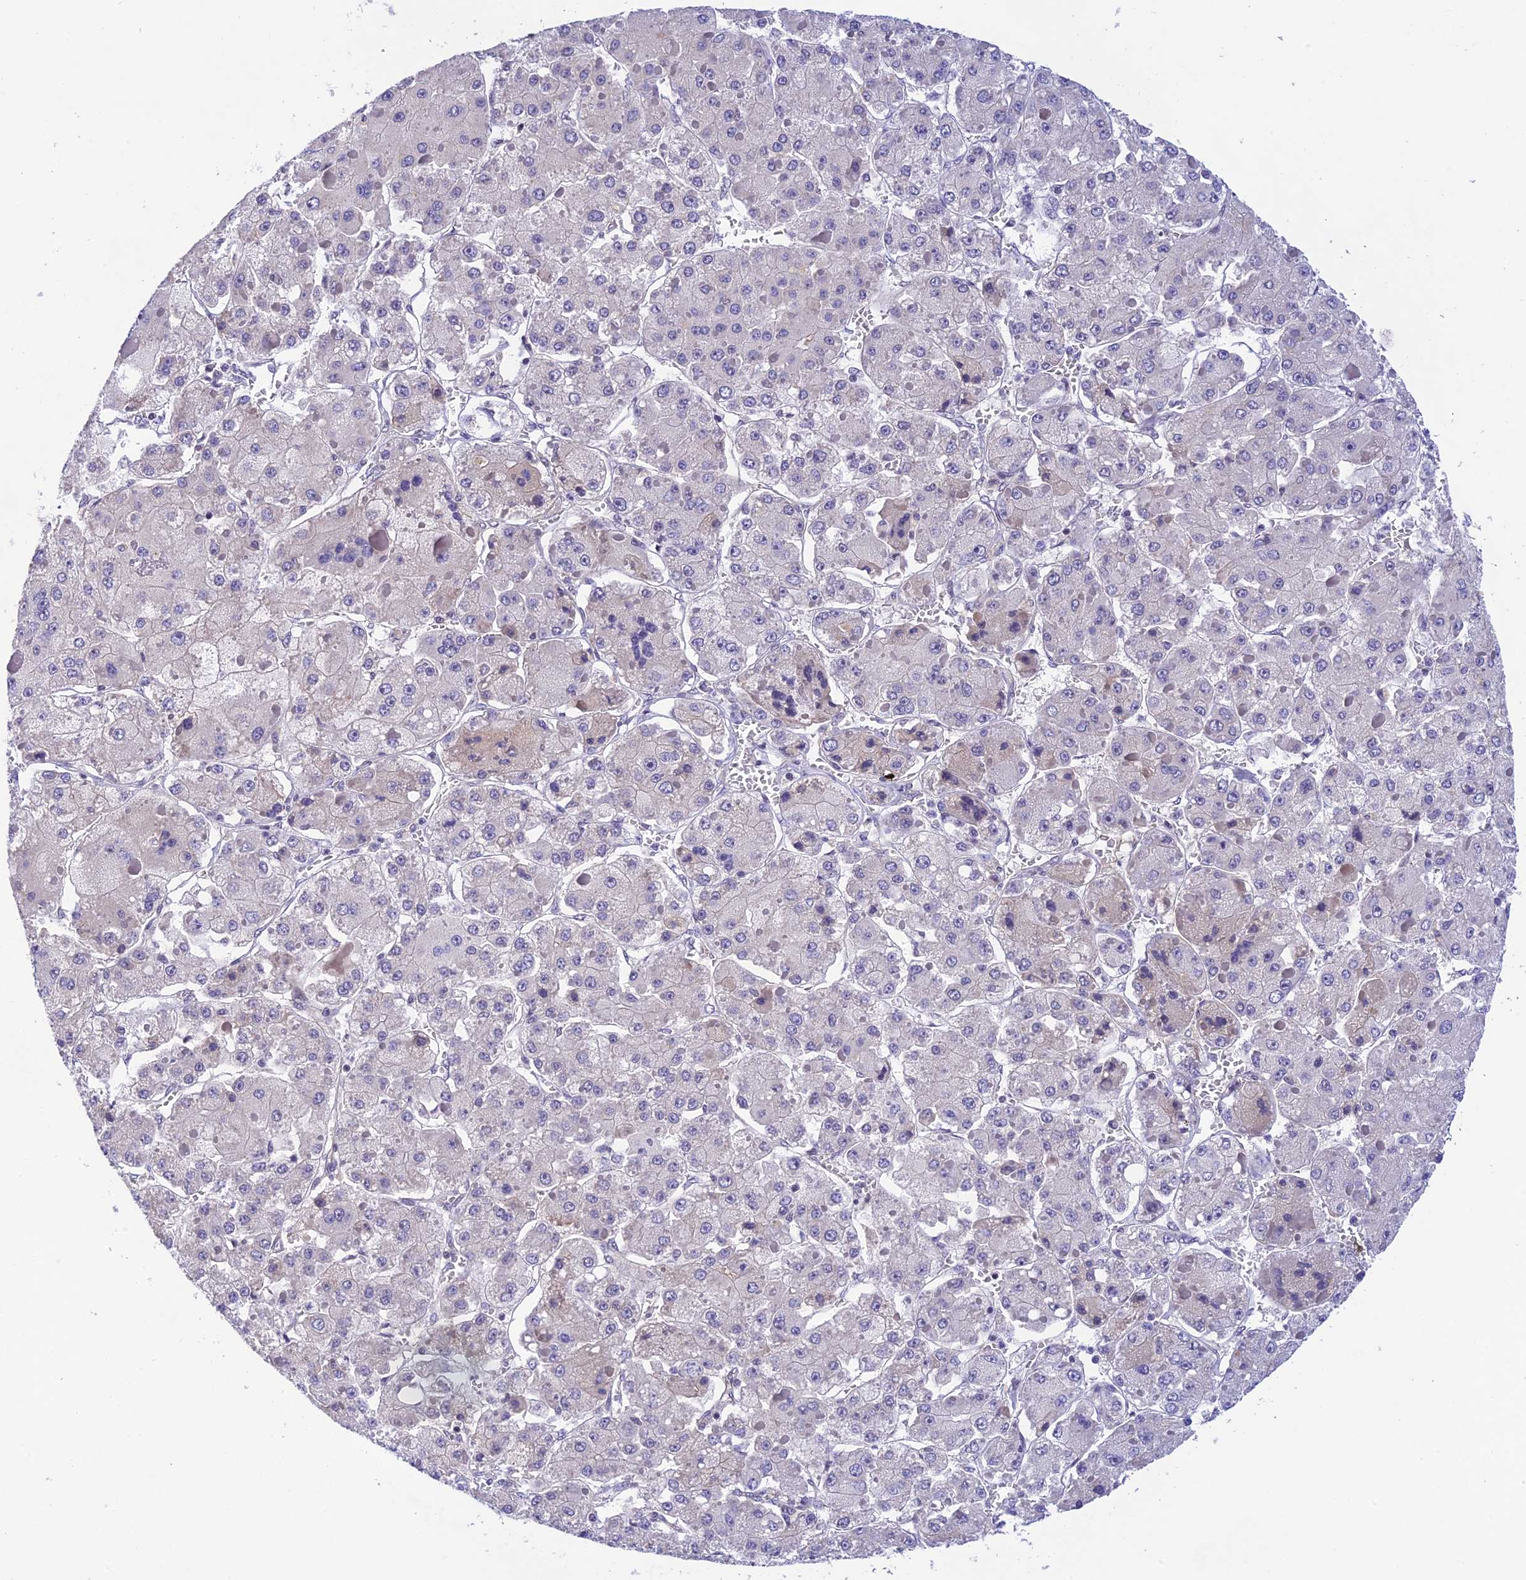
{"staining": {"intensity": "negative", "quantity": "none", "location": "none"}, "tissue": "liver cancer", "cell_type": "Tumor cells", "image_type": "cancer", "snomed": [{"axis": "morphology", "description": "Carcinoma, Hepatocellular, NOS"}, {"axis": "topography", "description": "Liver"}], "caption": "A high-resolution image shows immunohistochemistry (IHC) staining of liver cancer (hepatocellular carcinoma), which exhibits no significant staining in tumor cells.", "gene": "THAP11", "patient": {"sex": "female", "age": 73}}